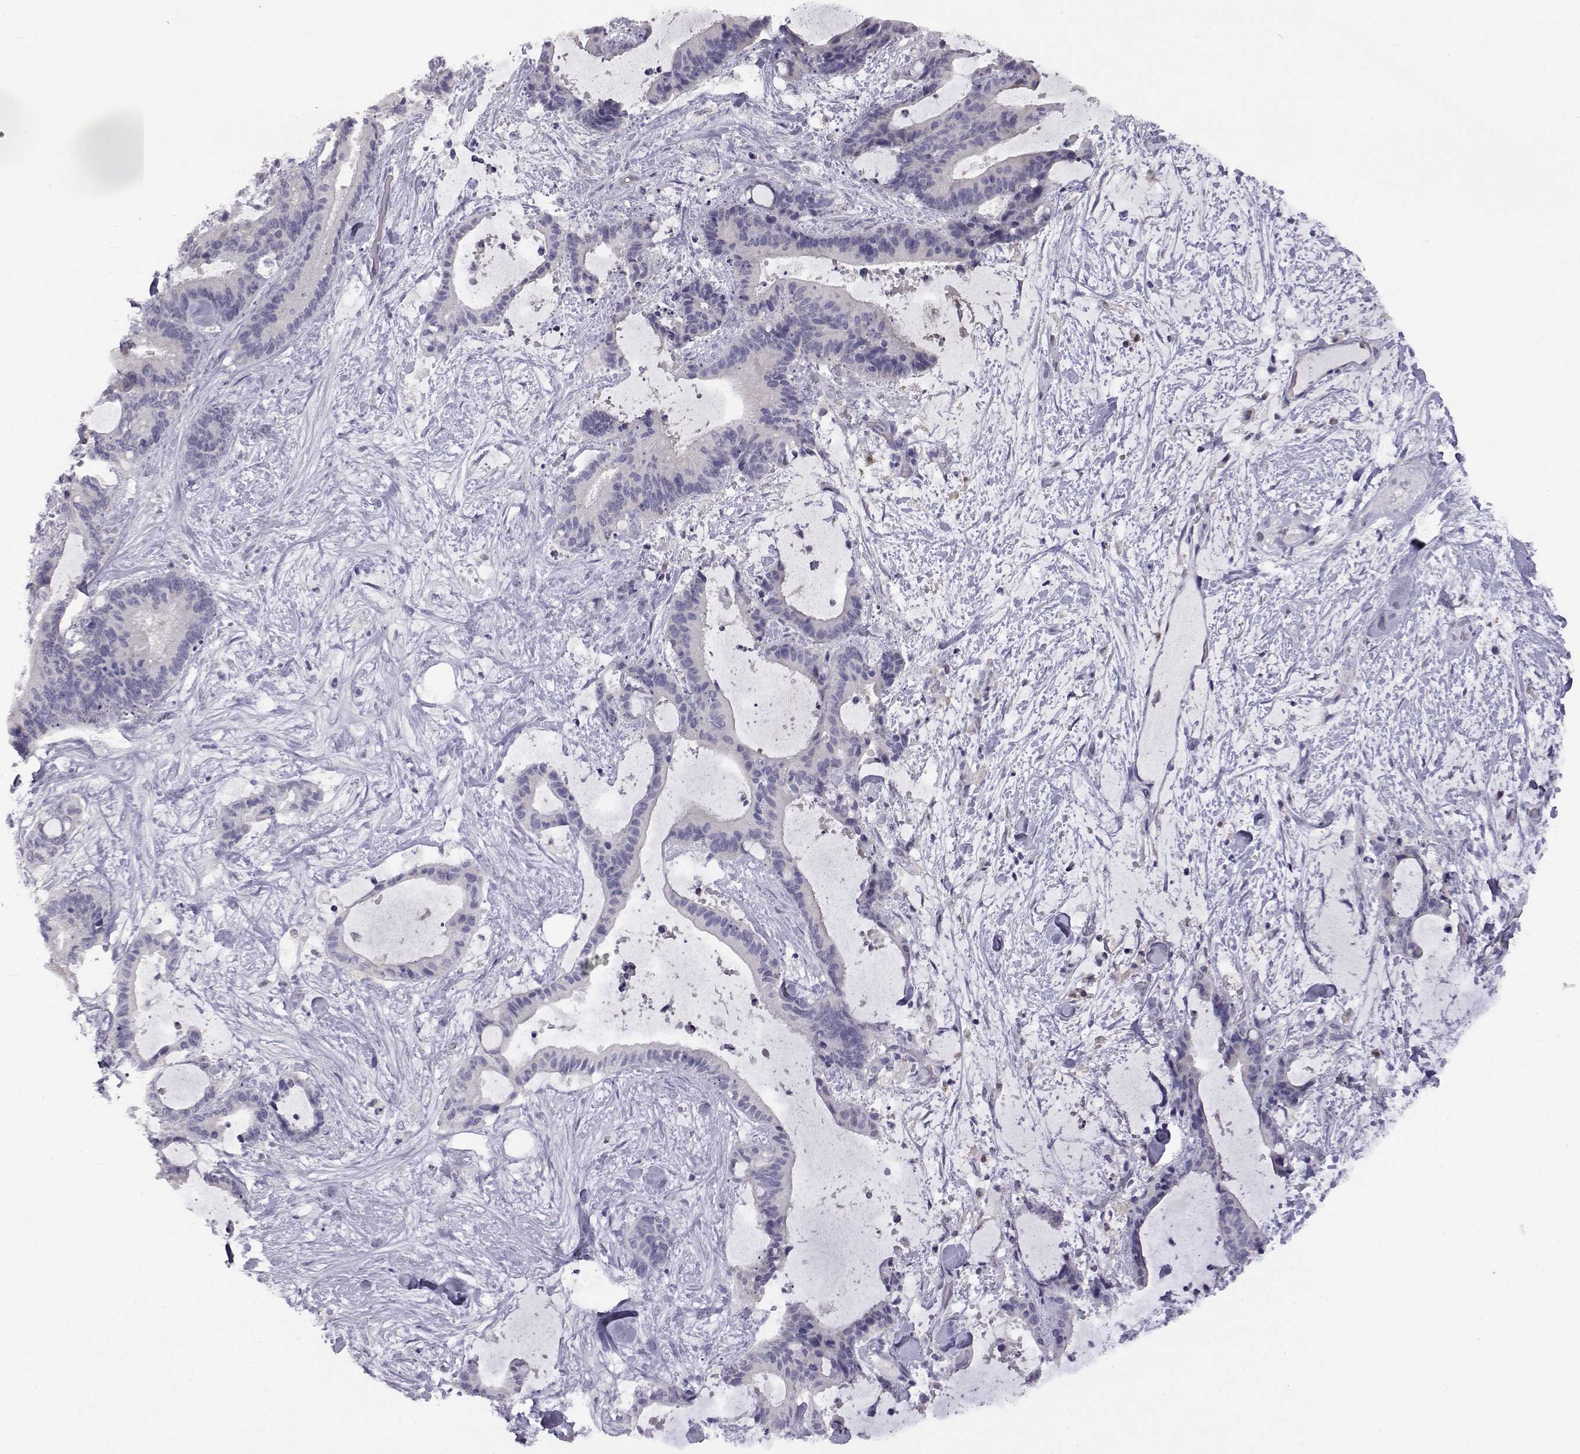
{"staining": {"intensity": "negative", "quantity": "none", "location": "none"}, "tissue": "liver cancer", "cell_type": "Tumor cells", "image_type": "cancer", "snomed": [{"axis": "morphology", "description": "Cholangiocarcinoma"}, {"axis": "topography", "description": "Liver"}], "caption": "IHC micrograph of neoplastic tissue: liver cancer (cholangiocarcinoma) stained with DAB (3,3'-diaminobenzidine) exhibits no significant protein positivity in tumor cells.", "gene": "AKR1B1", "patient": {"sex": "female", "age": 73}}